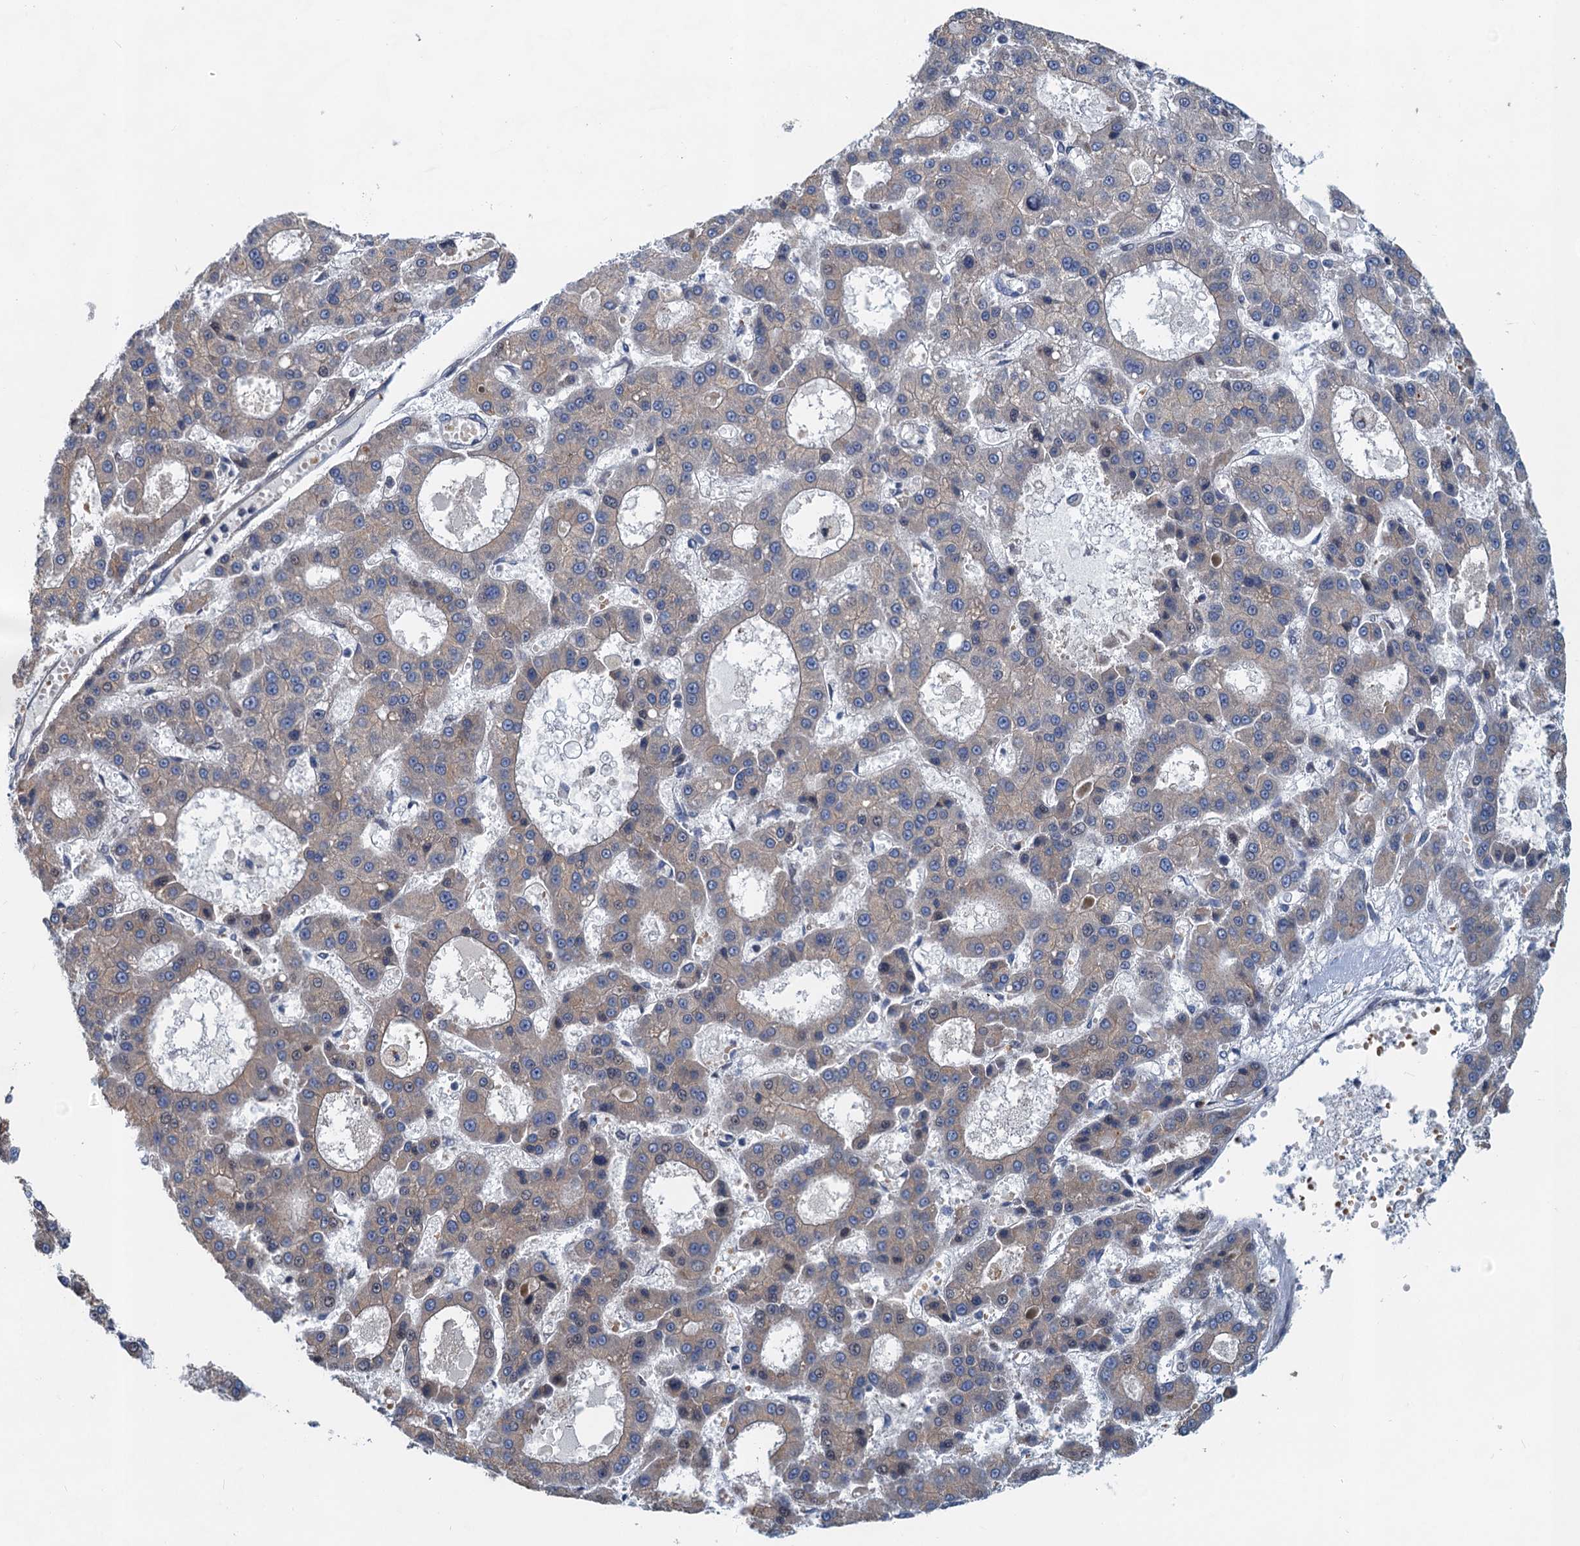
{"staining": {"intensity": "weak", "quantity": "25%-75%", "location": "cytoplasmic/membranous"}, "tissue": "liver cancer", "cell_type": "Tumor cells", "image_type": "cancer", "snomed": [{"axis": "morphology", "description": "Carcinoma, Hepatocellular, NOS"}, {"axis": "topography", "description": "Liver"}], "caption": "High-magnification brightfield microscopy of hepatocellular carcinoma (liver) stained with DAB (brown) and counterstained with hematoxylin (blue). tumor cells exhibit weak cytoplasmic/membranous expression is seen in about25%-75% of cells.", "gene": "NBEA", "patient": {"sex": "male", "age": 70}}